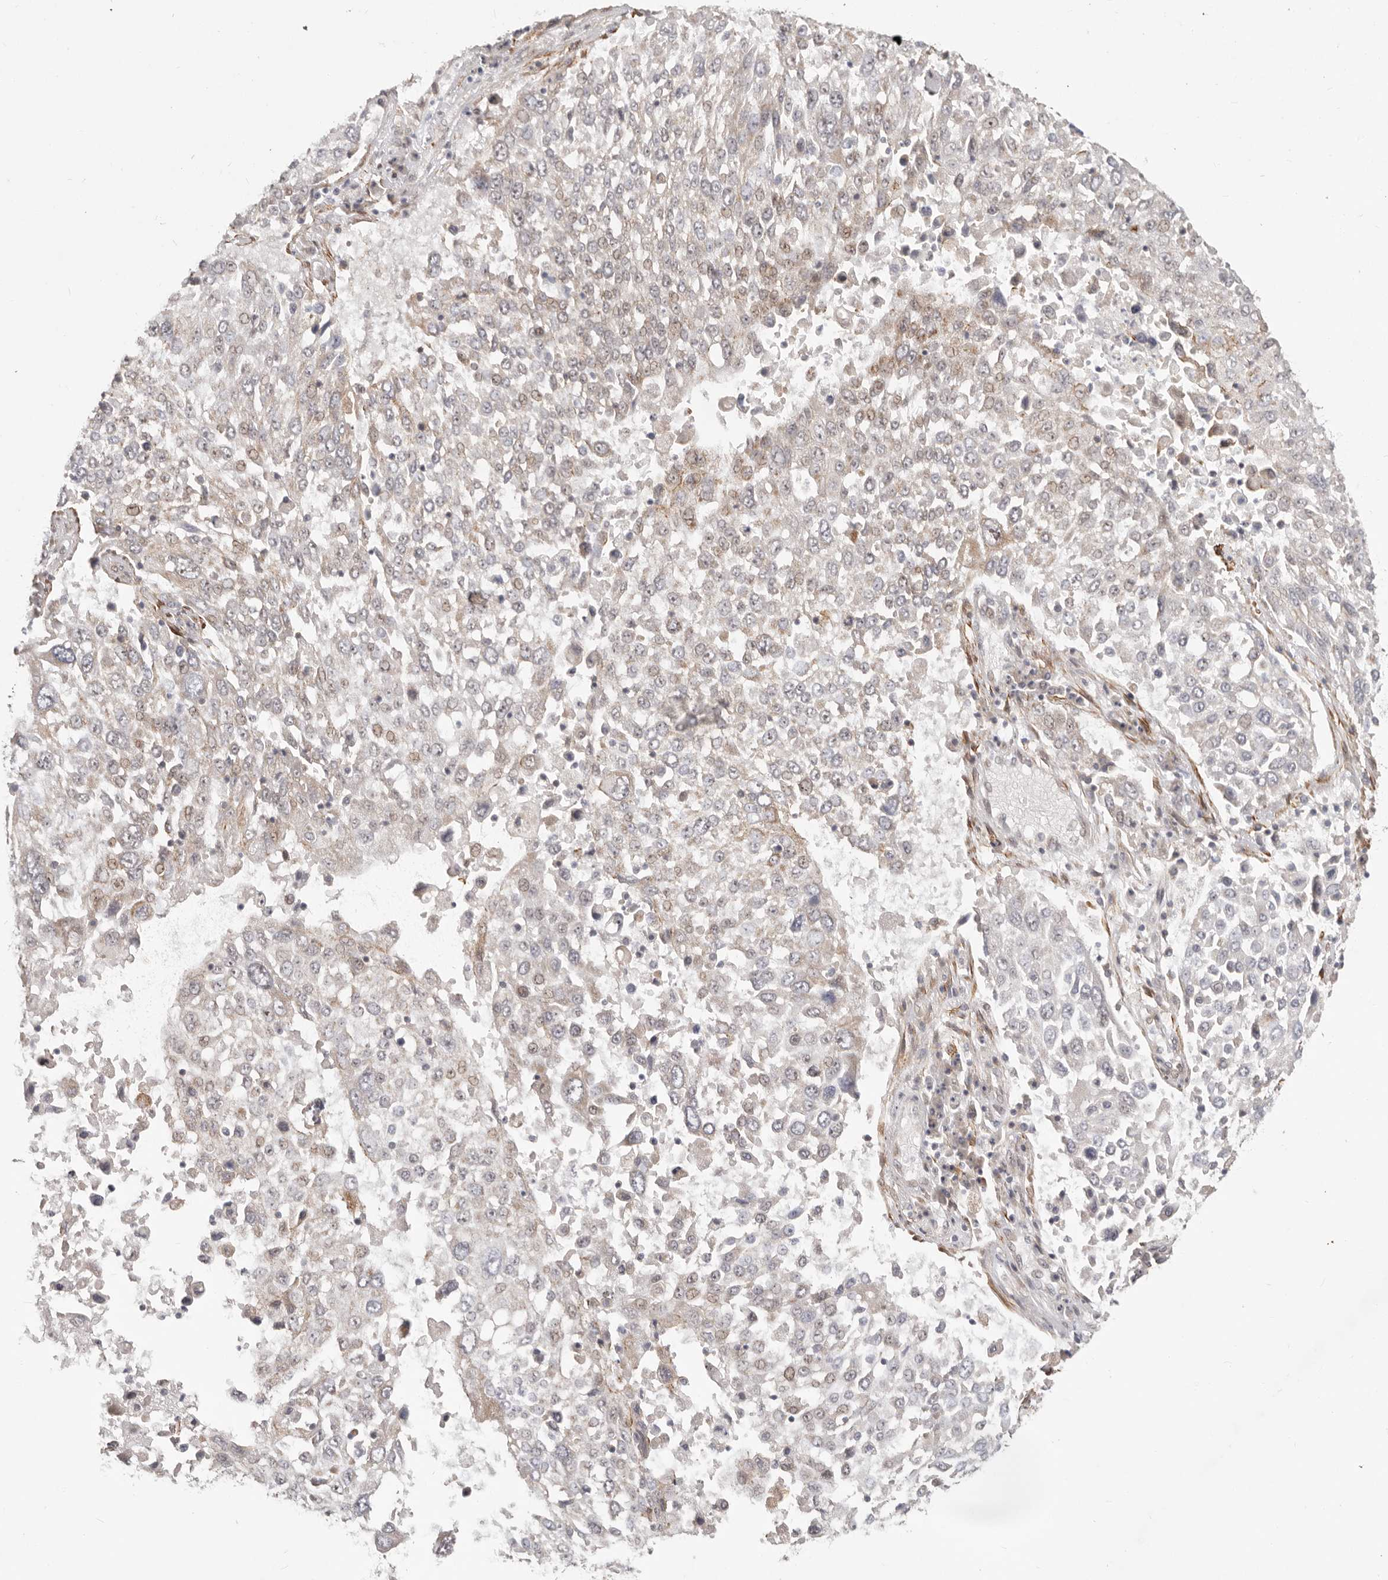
{"staining": {"intensity": "weak", "quantity": "<25%", "location": "cytoplasmic/membranous"}, "tissue": "lung cancer", "cell_type": "Tumor cells", "image_type": "cancer", "snomed": [{"axis": "morphology", "description": "Squamous cell carcinoma, NOS"}, {"axis": "topography", "description": "Lung"}], "caption": "The image exhibits no significant positivity in tumor cells of lung cancer.", "gene": "SZT2", "patient": {"sex": "male", "age": 65}}